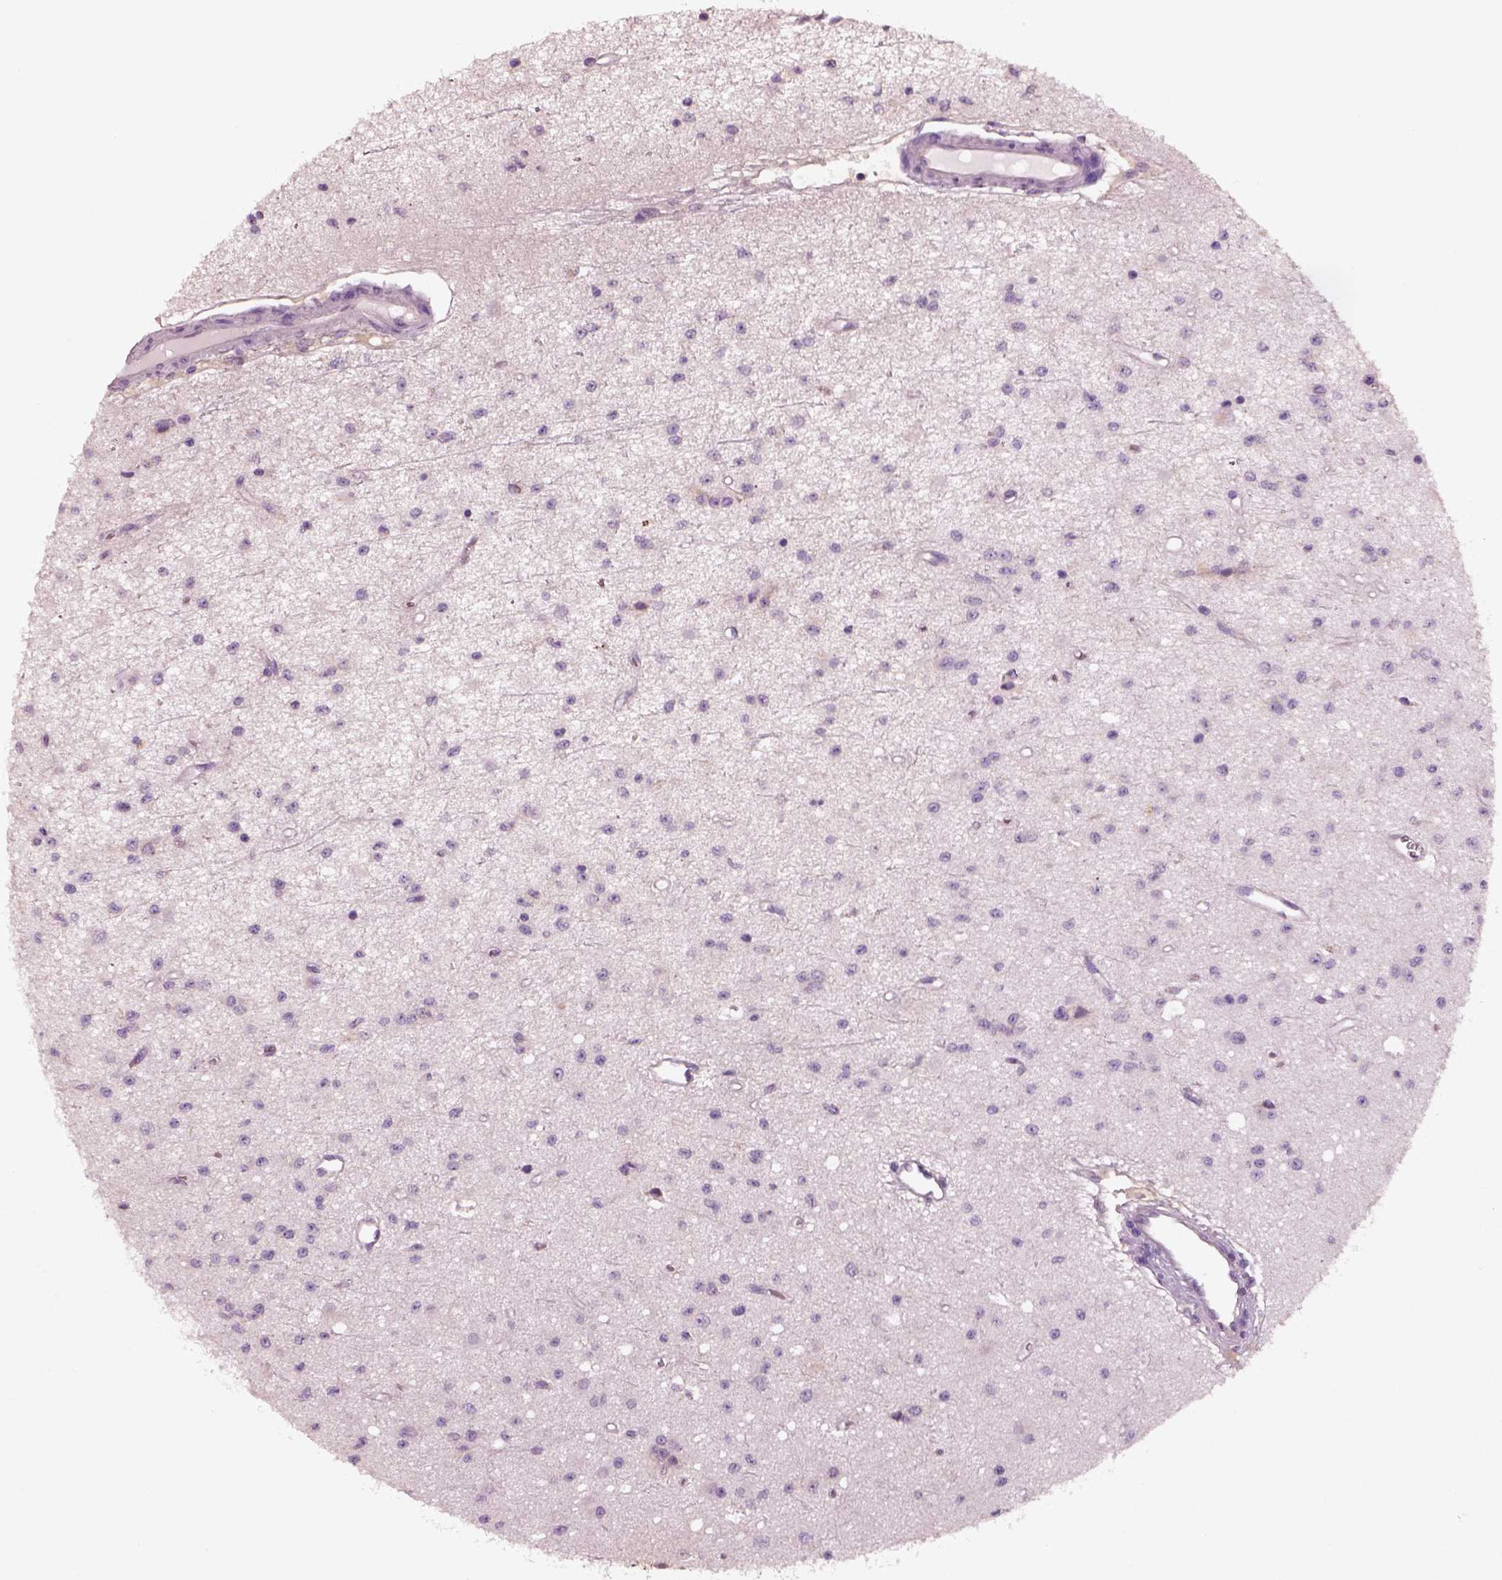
{"staining": {"intensity": "negative", "quantity": "none", "location": "none"}, "tissue": "glioma", "cell_type": "Tumor cells", "image_type": "cancer", "snomed": [{"axis": "morphology", "description": "Glioma, malignant, Low grade"}, {"axis": "topography", "description": "Brain"}], "caption": "Tumor cells show no significant expression in glioma. (Brightfield microscopy of DAB (3,3'-diaminobenzidine) immunohistochemistry at high magnification).", "gene": "ELSPBP1", "patient": {"sex": "female", "age": 45}}